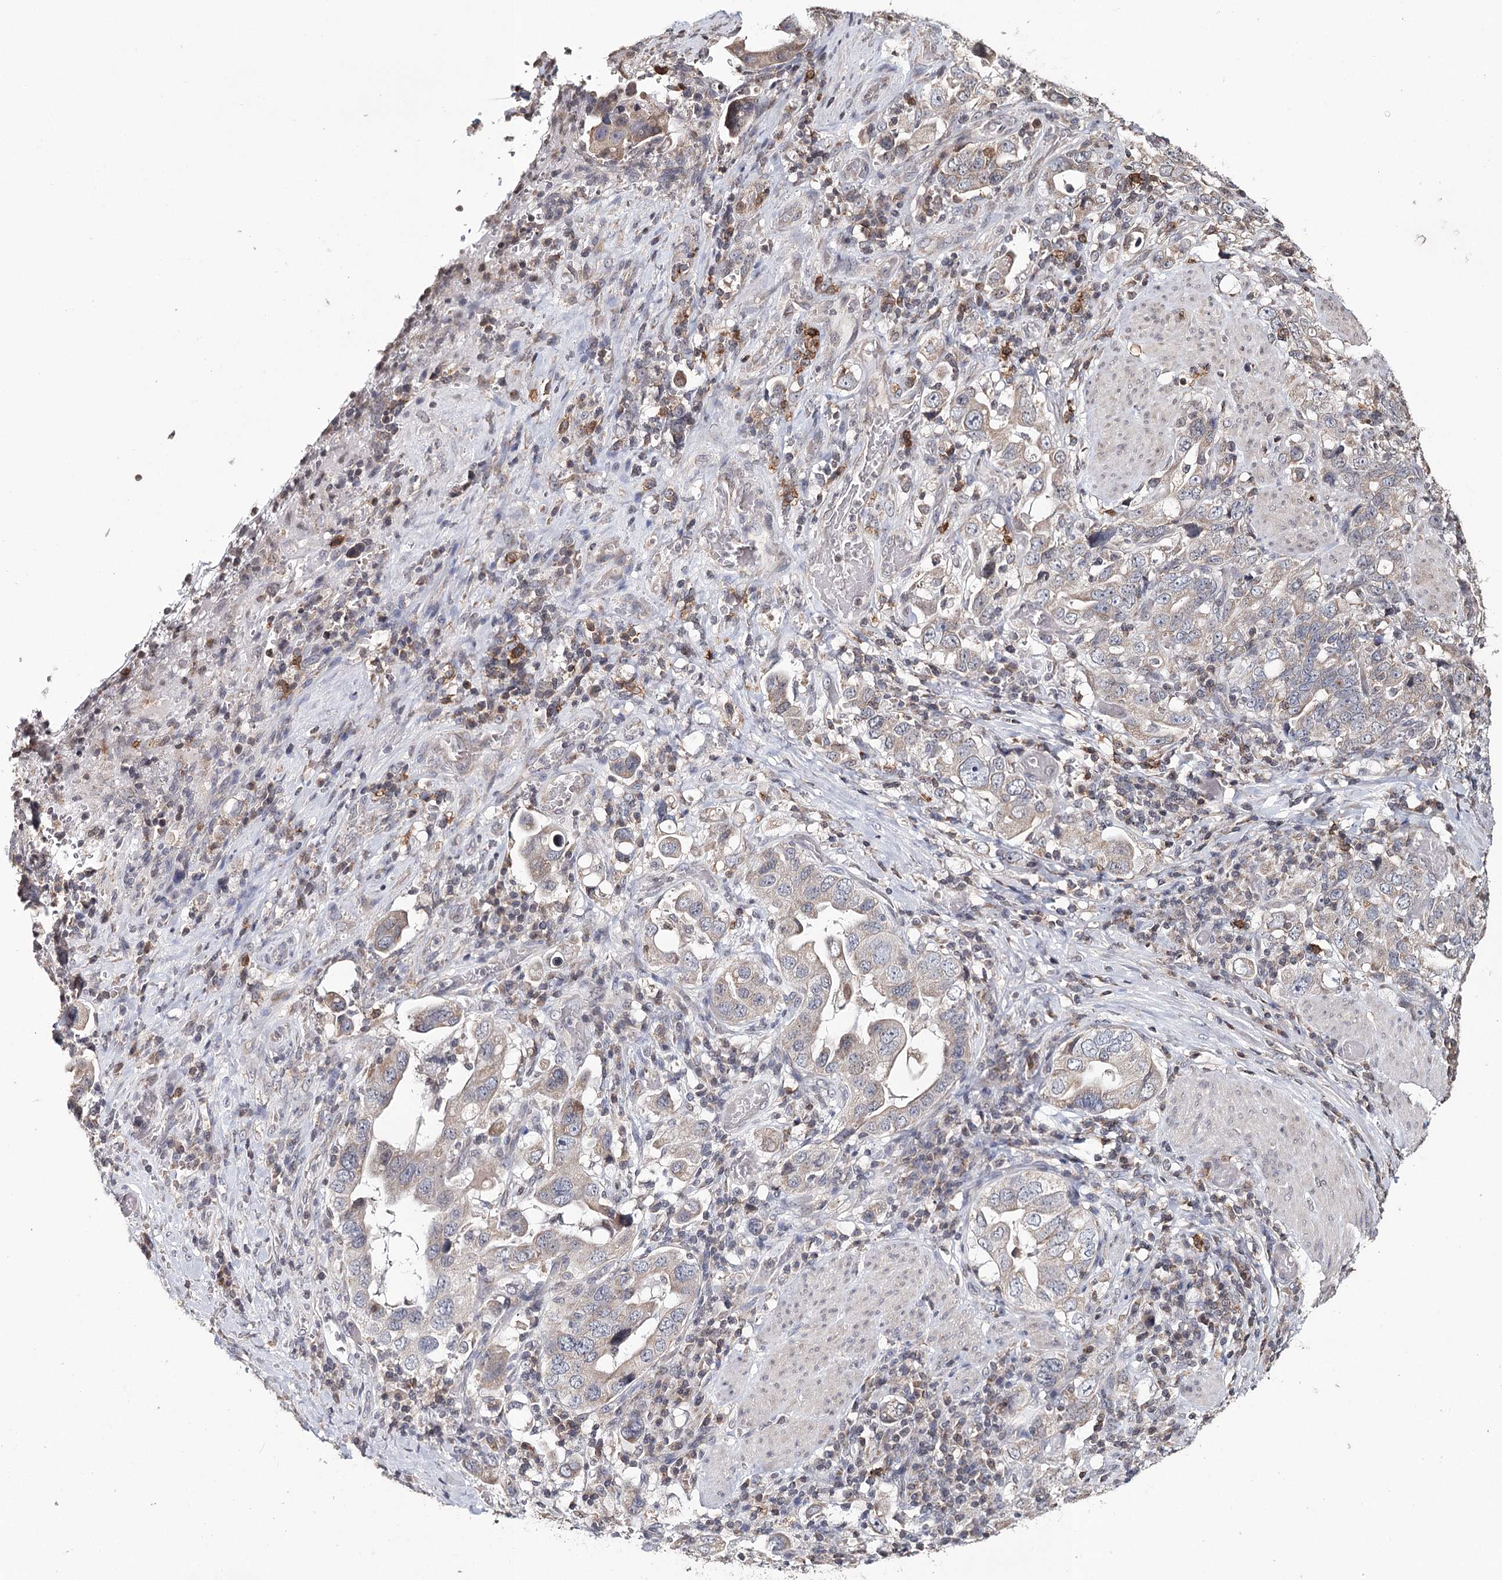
{"staining": {"intensity": "weak", "quantity": ">75%", "location": "cytoplasmic/membranous"}, "tissue": "stomach cancer", "cell_type": "Tumor cells", "image_type": "cancer", "snomed": [{"axis": "morphology", "description": "Adenocarcinoma, NOS"}, {"axis": "topography", "description": "Stomach, upper"}], "caption": "Human stomach adenocarcinoma stained with a brown dye exhibits weak cytoplasmic/membranous positive expression in about >75% of tumor cells.", "gene": "ICOS", "patient": {"sex": "male", "age": 62}}